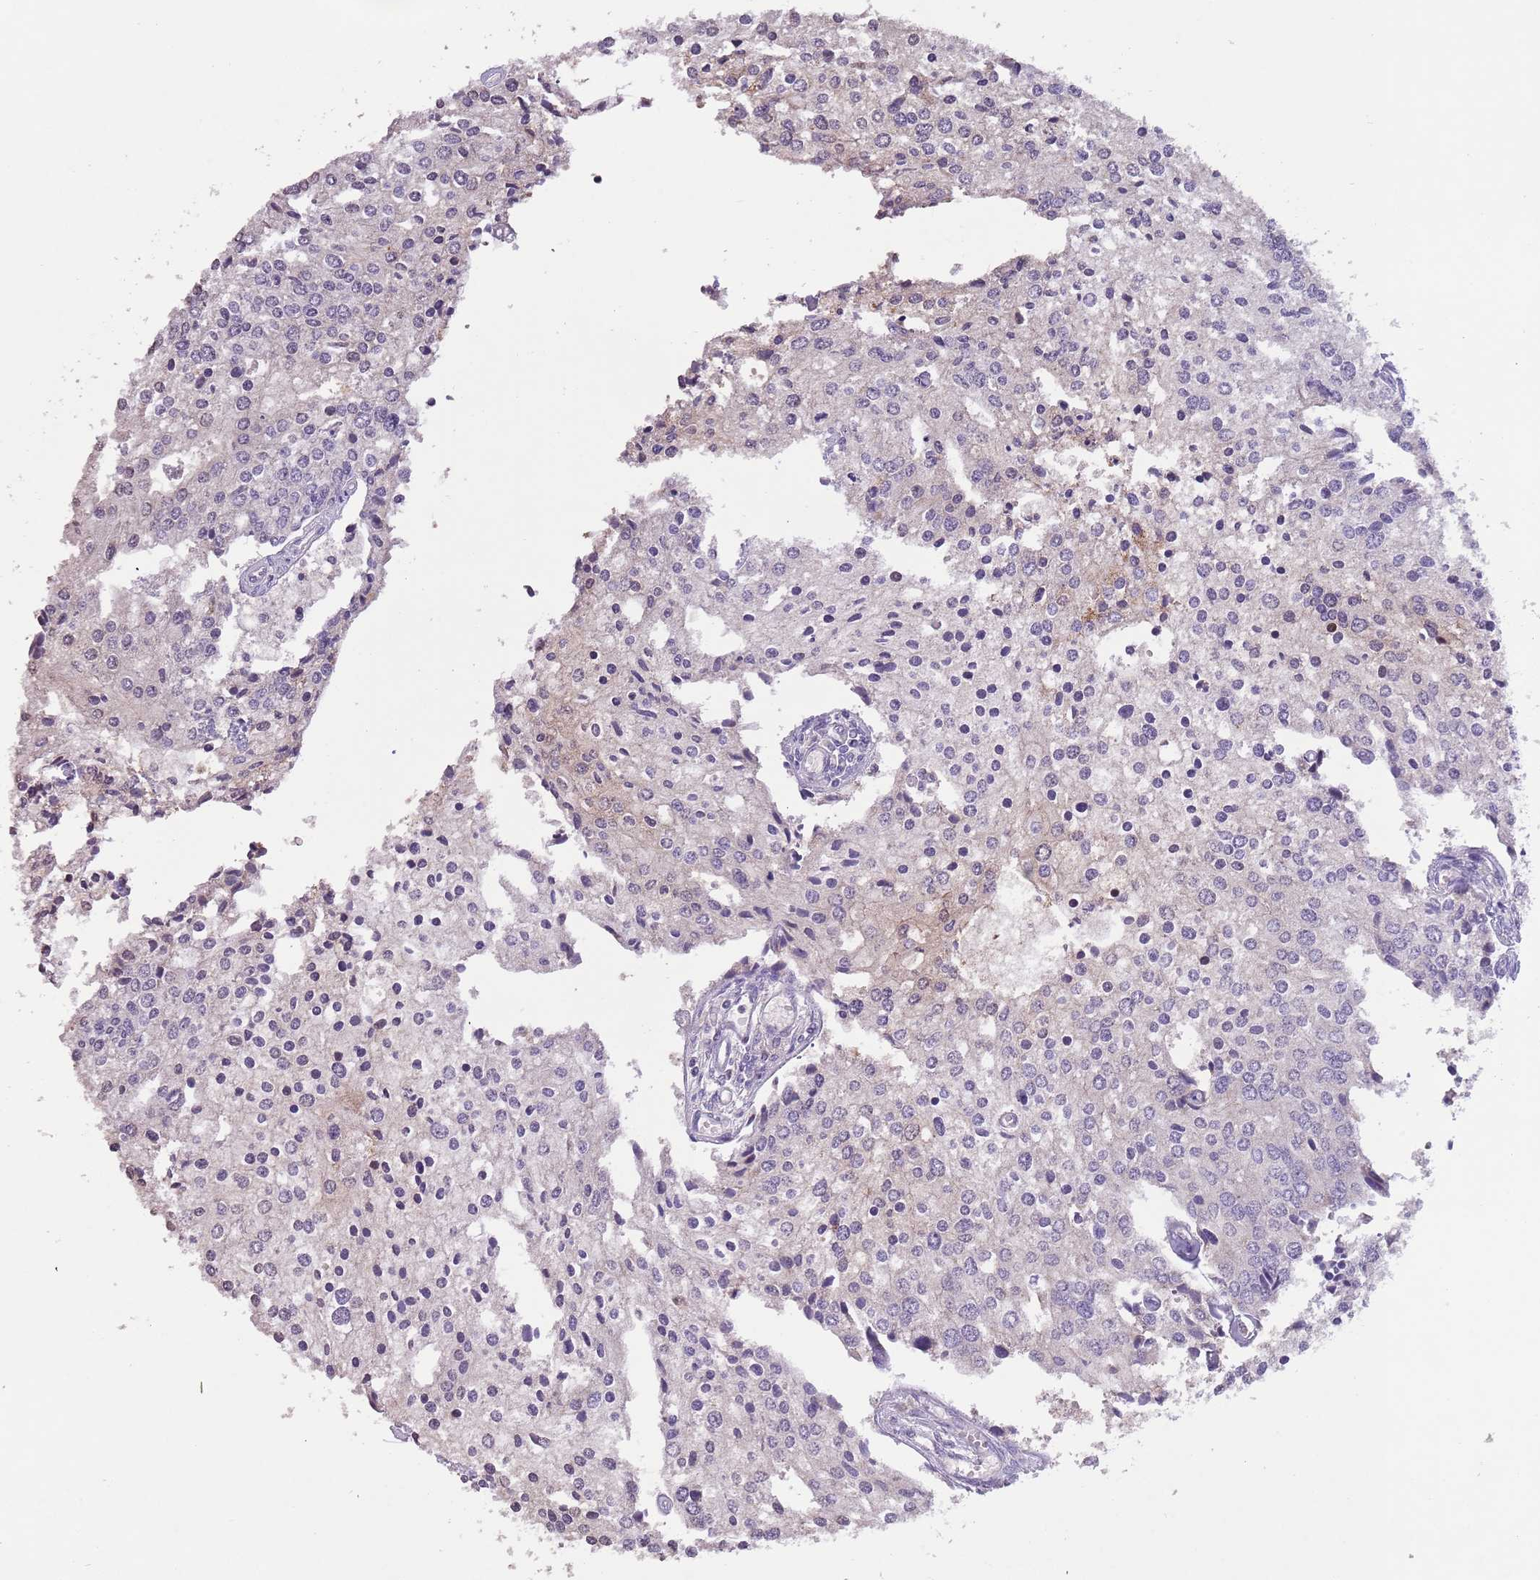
{"staining": {"intensity": "negative", "quantity": "none", "location": "none"}, "tissue": "prostate cancer", "cell_type": "Tumor cells", "image_type": "cancer", "snomed": [{"axis": "morphology", "description": "Adenocarcinoma, High grade"}, {"axis": "topography", "description": "Prostate"}], "caption": "Tumor cells are negative for protein expression in human adenocarcinoma (high-grade) (prostate).", "gene": "ZNF658", "patient": {"sex": "male", "age": 62}}